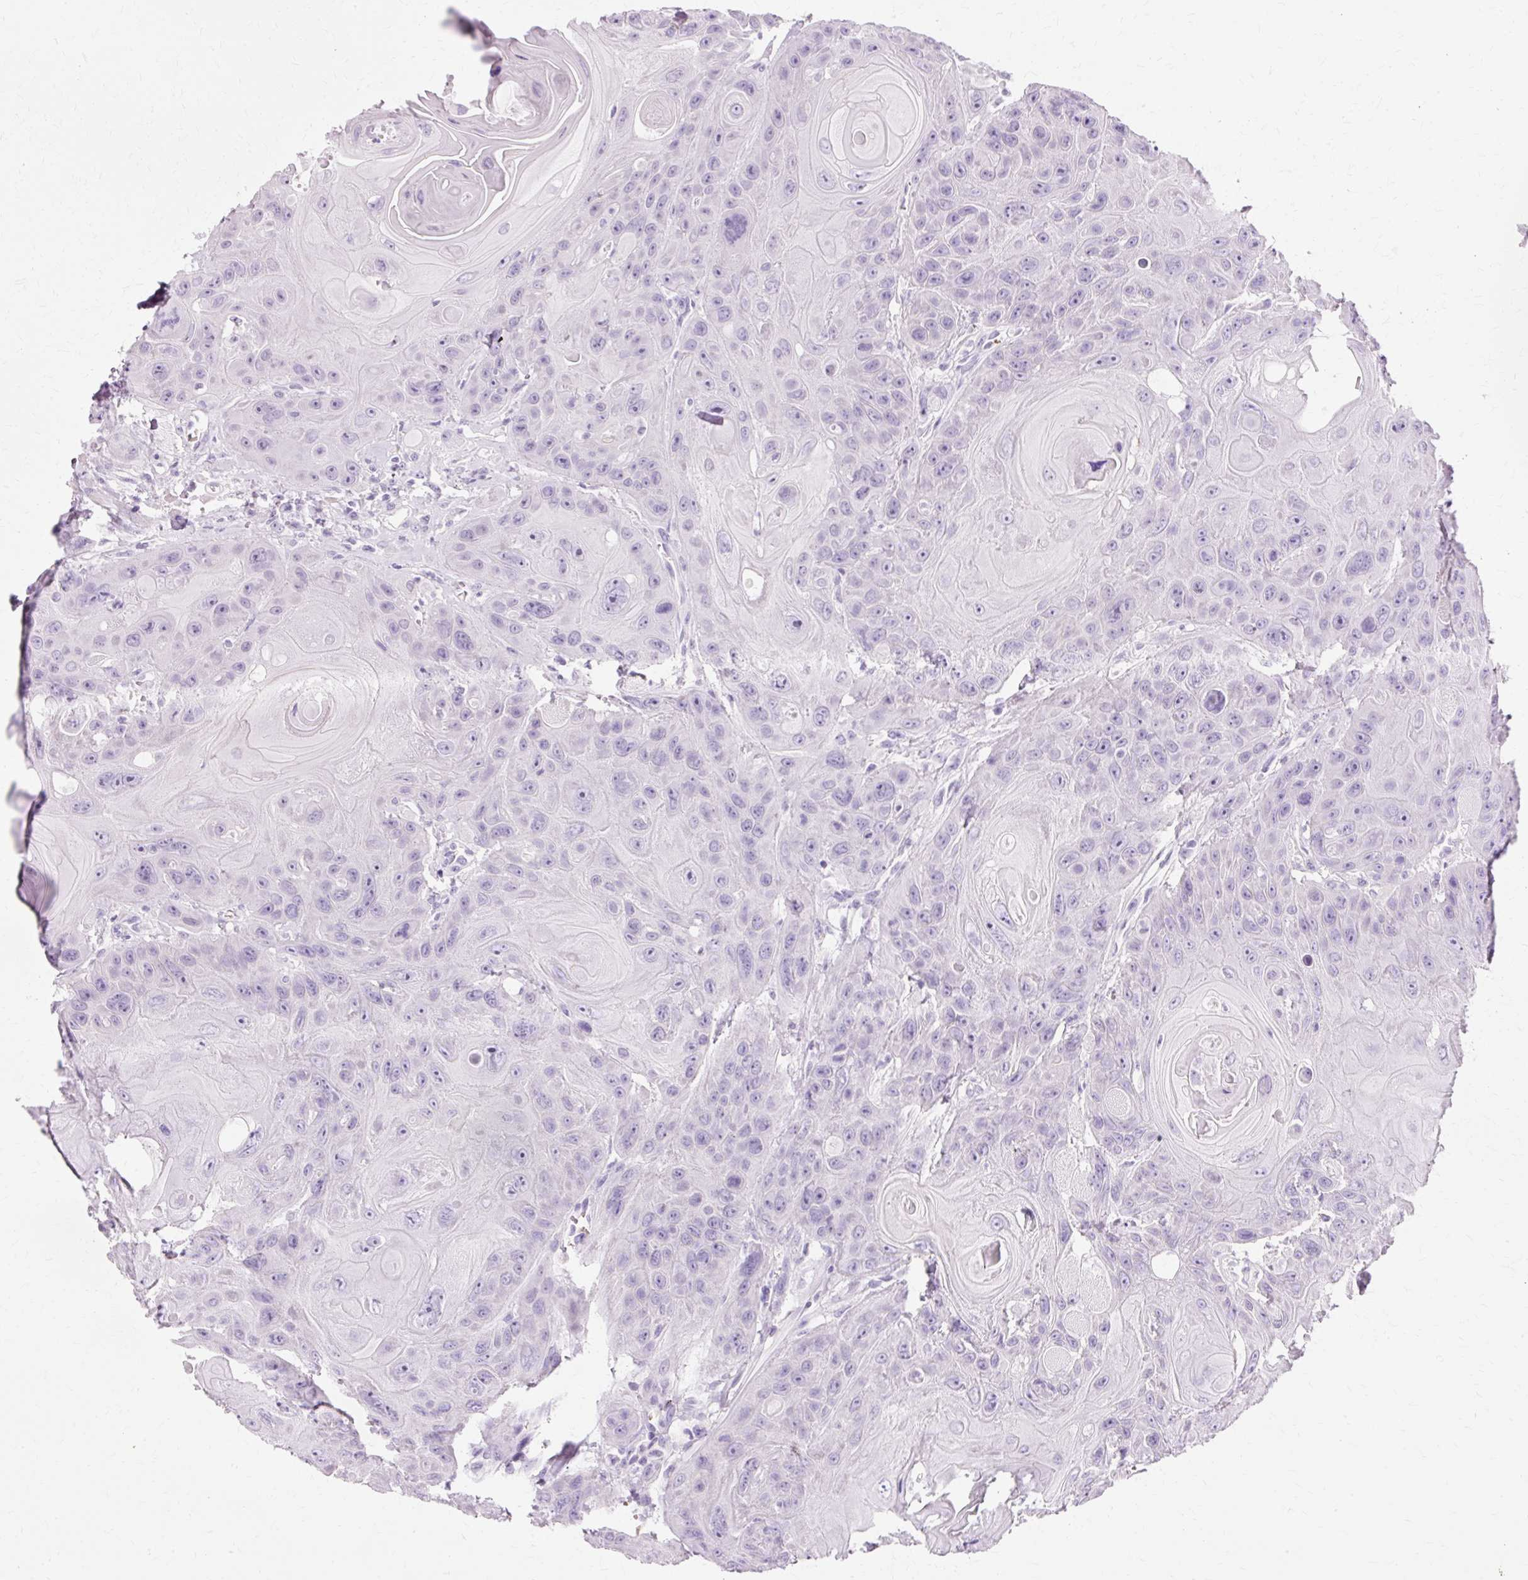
{"staining": {"intensity": "negative", "quantity": "none", "location": "none"}, "tissue": "head and neck cancer", "cell_type": "Tumor cells", "image_type": "cancer", "snomed": [{"axis": "morphology", "description": "Squamous cell carcinoma, NOS"}, {"axis": "topography", "description": "Head-Neck"}], "caption": "DAB immunohistochemical staining of head and neck cancer (squamous cell carcinoma) reveals no significant expression in tumor cells.", "gene": "VN1R2", "patient": {"sex": "female", "age": 59}}